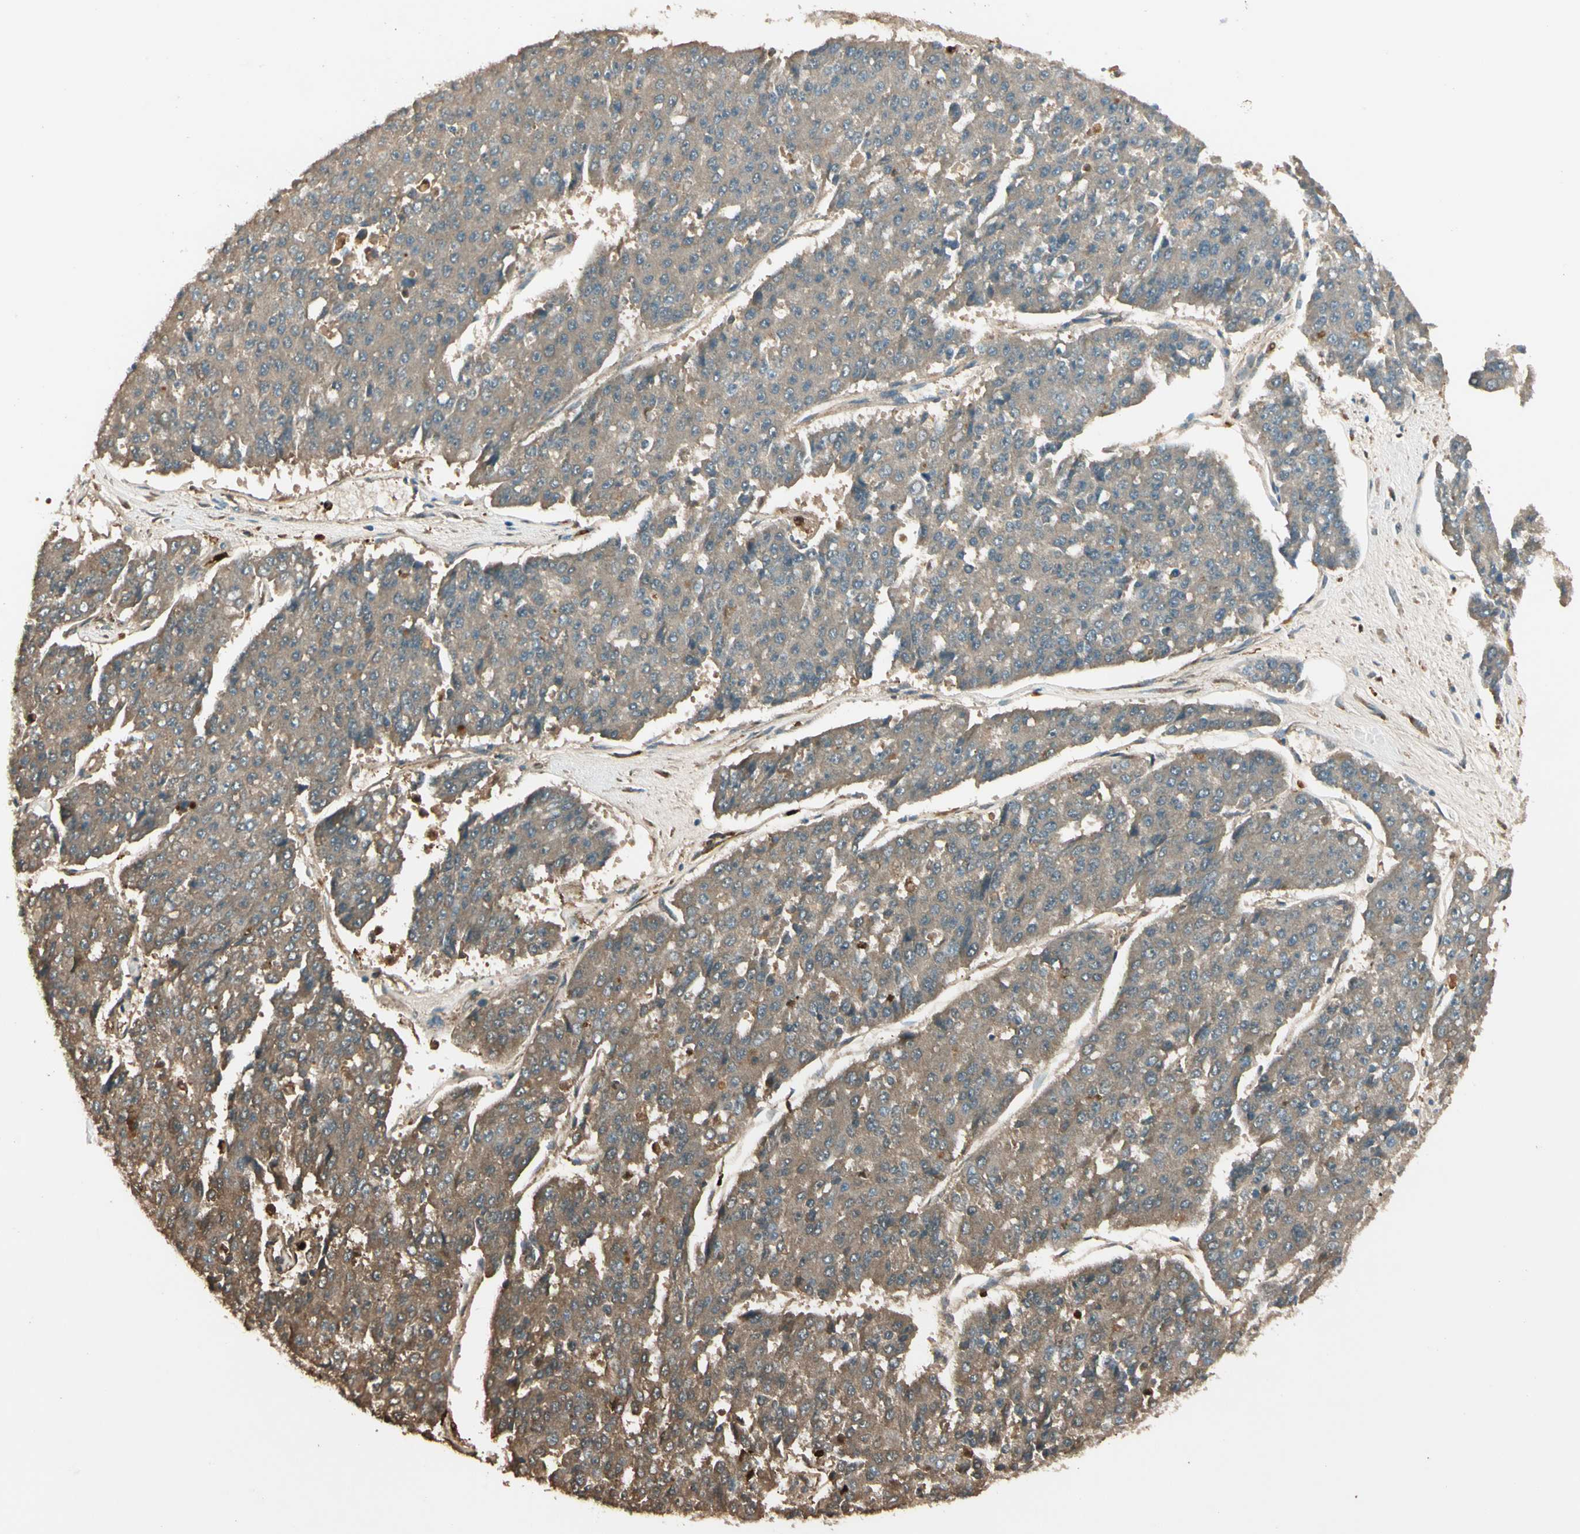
{"staining": {"intensity": "weak", "quantity": ">75%", "location": "cytoplasmic/membranous"}, "tissue": "pancreatic cancer", "cell_type": "Tumor cells", "image_type": "cancer", "snomed": [{"axis": "morphology", "description": "Adenocarcinoma, NOS"}, {"axis": "topography", "description": "Pancreas"}], "caption": "Immunohistochemistry image of neoplastic tissue: human pancreatic adenocarcinoma stained using IHC reveals low levels of weak protein expression localized specifically in the cytoplasmic/membranous of tumor cells, appearing as a cytoplasmic/membranous brown color.", "gene": "STX11", "patient": {"sex": "male", "age": 50}}